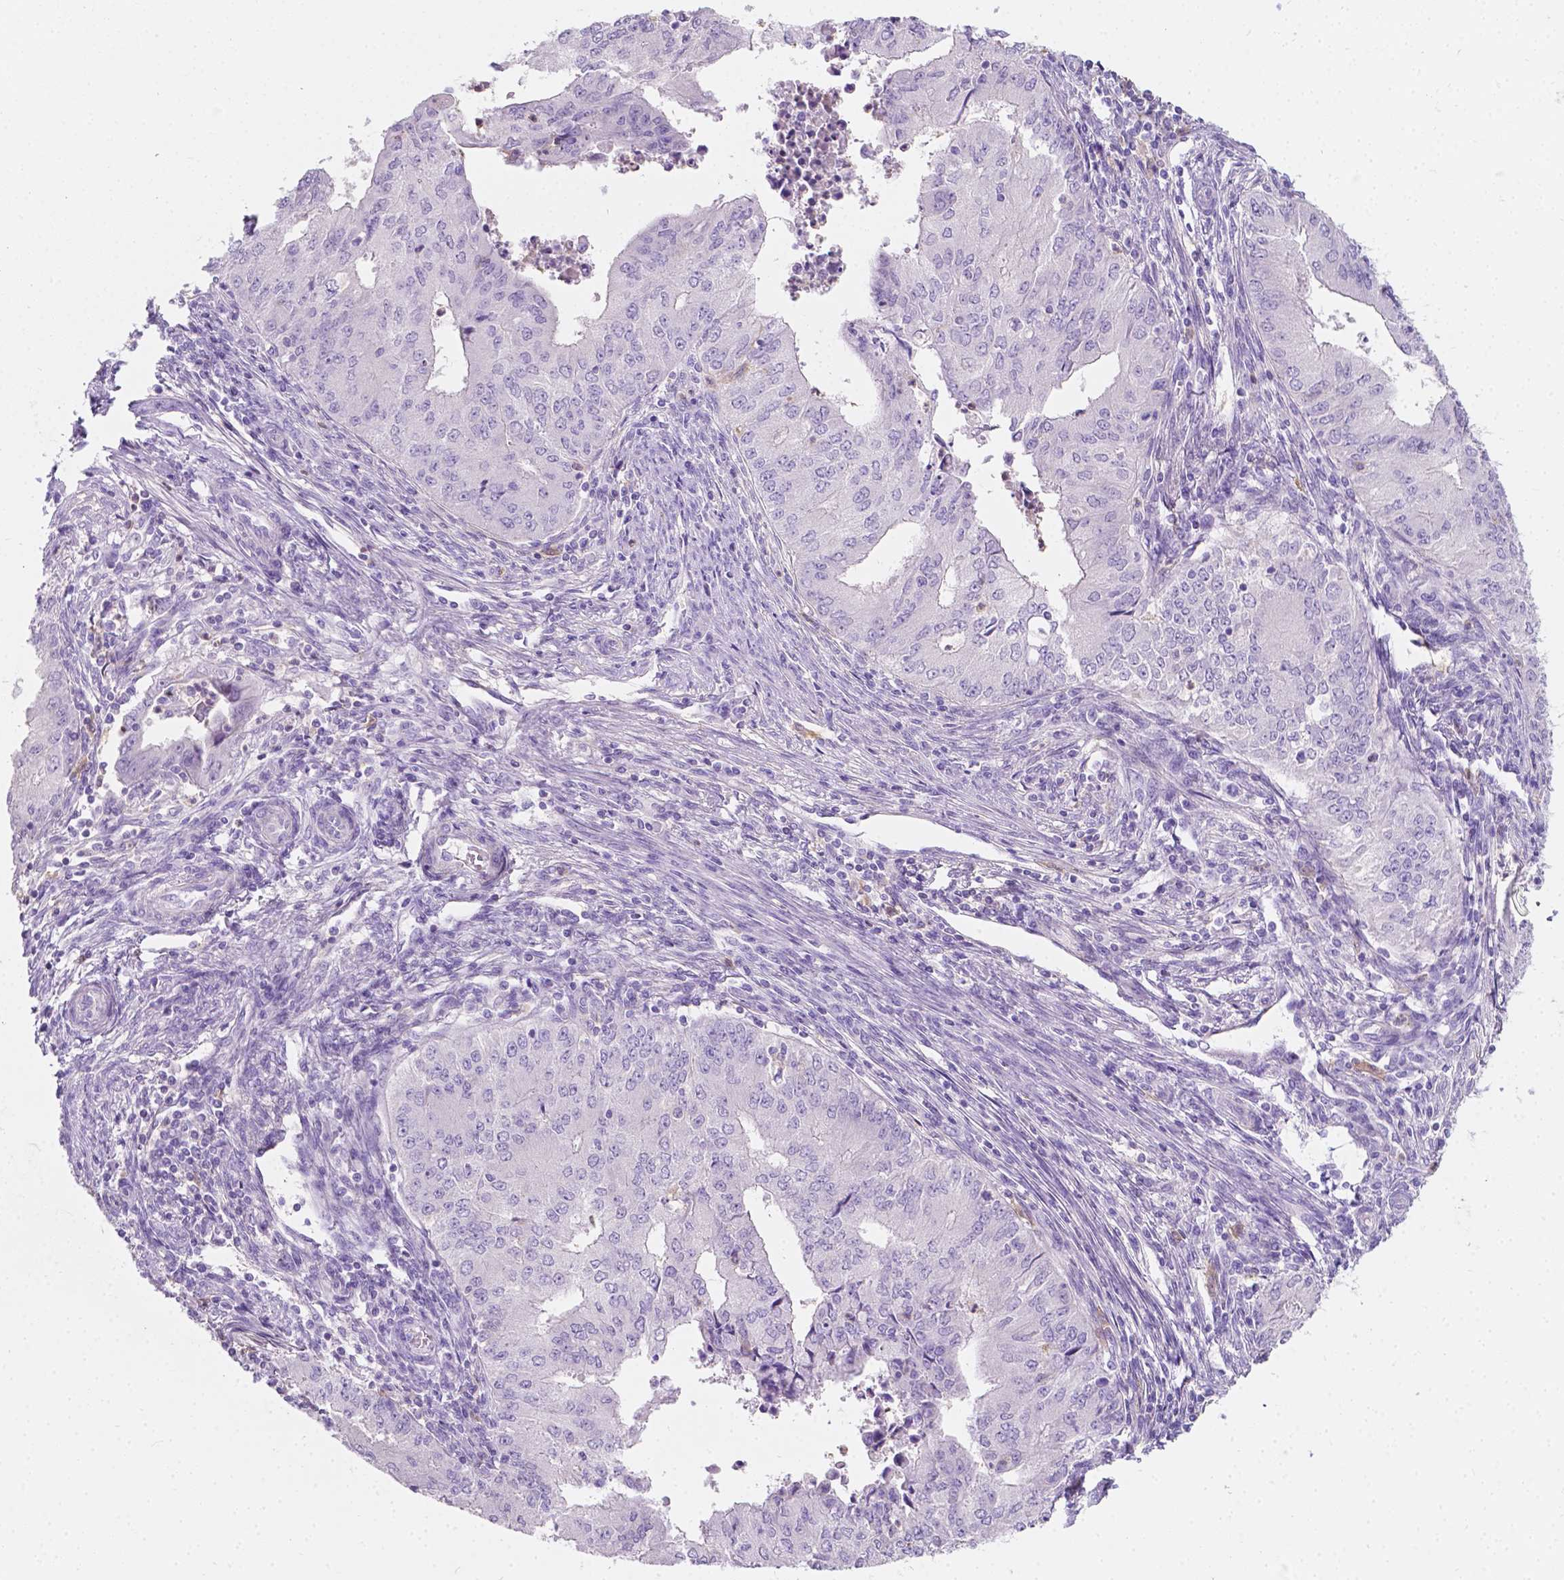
{"staining": {"intensity": "negative", "quantity": "none", "location": "none"}, "tissue": "endometrial cancer", "cell_type": "Tumor cells", "image_type": "cancer", "snomed": [{"axis": "morphology", "description": "Adenocarcinoma, NOS"}, {"axis": "topography", "description": "Endometrium"}], "caption": "High magnification brightfield microscopy of adenocarcinoma (endometrial) stained with DAB (3,3'-diaminobenzidine) (brown) and counterstained with hematoxylin (blue): tumor cells show no significant positivity.", "gene": "GNAO1", "patient": {"sex": "female", "age": 50}}